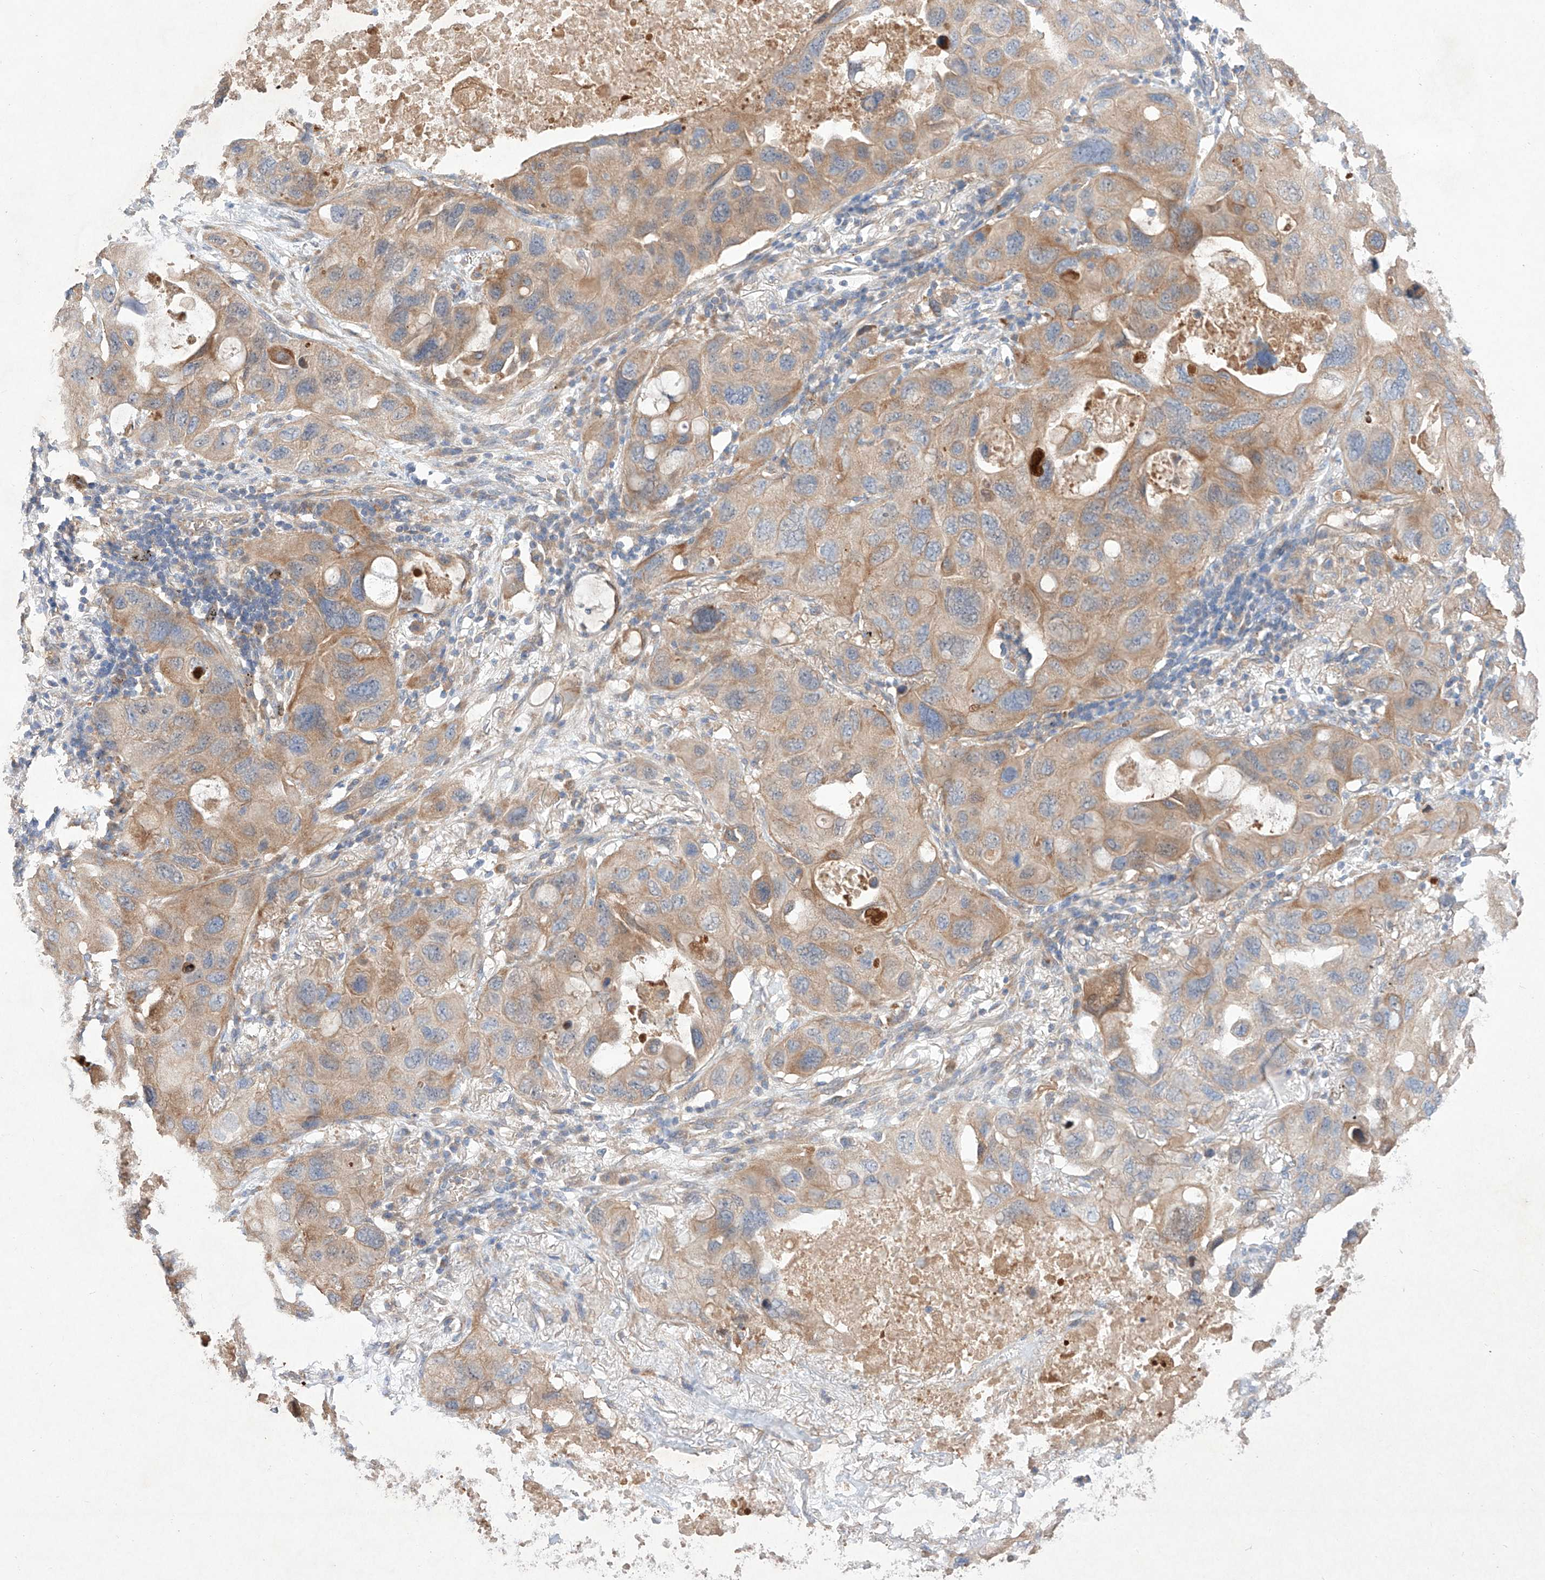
{"staining": {"intensity": "moderate", "quantity": "25%-75%", "location": "cytoplasmic/membranous"}, "tissue": "lung cancer", "cell_type": "Tumor cells", "image_type": "cancer", "snomed": [{"axis": "morphology", "description": "Squamous cell carcinoma, NOS"}, {"axis": "topography", "description": "Lung"}], "caption": "An IHC histopathology image of neoplastic tissue is shown. Protein staining in brown shows moderate cytoplasmic/membranous positivity in lung cancer (squamous cell carcinoma) within tumor cells.", "gene": "C6orf62", "patient": {"sex": "female", "age": 73}}